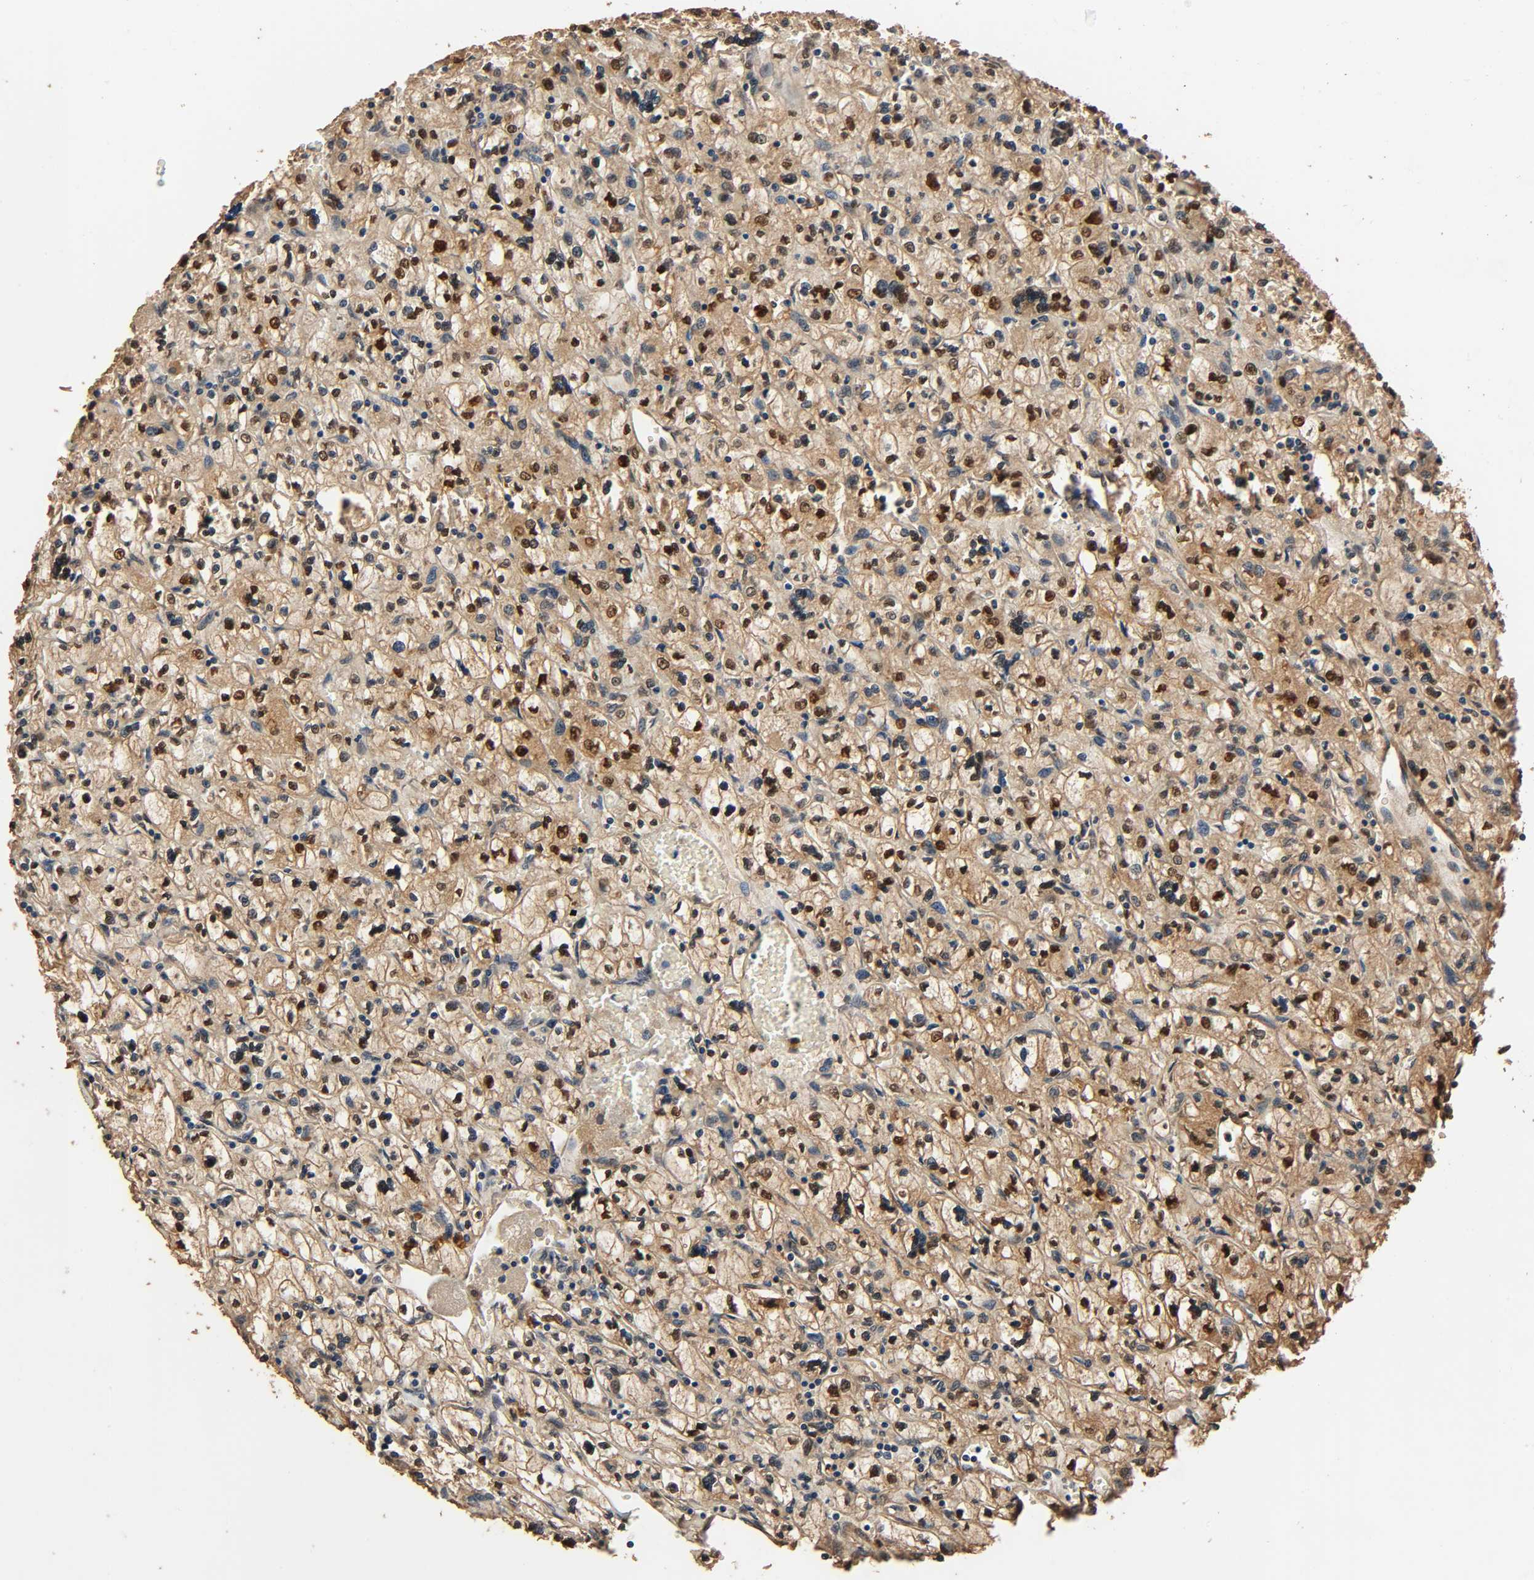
{"staining": {"intensity": "strong", "quantity": ">75%", "location": "cytoplasmic/membranous,nuclear"}, "tissue": "renal cancer", "cell_type": "Tumor cells", "image_type": "cancer", "snomed": [{"axis": "morphology", "description": "Adenocarcinoma, NOS"}, {"axis": "topography", "description": "Kidney"}], "caption": "A photomicrograph showing strong cytoplasmic/membranous and nuclear expression in about >75% of tumor cells in renal cancer (adenocarcinoma), as visualized by brown immunohistochemical staining.", "gene": "GSTA3", "patient": {"sex": "female", "age": 83}}